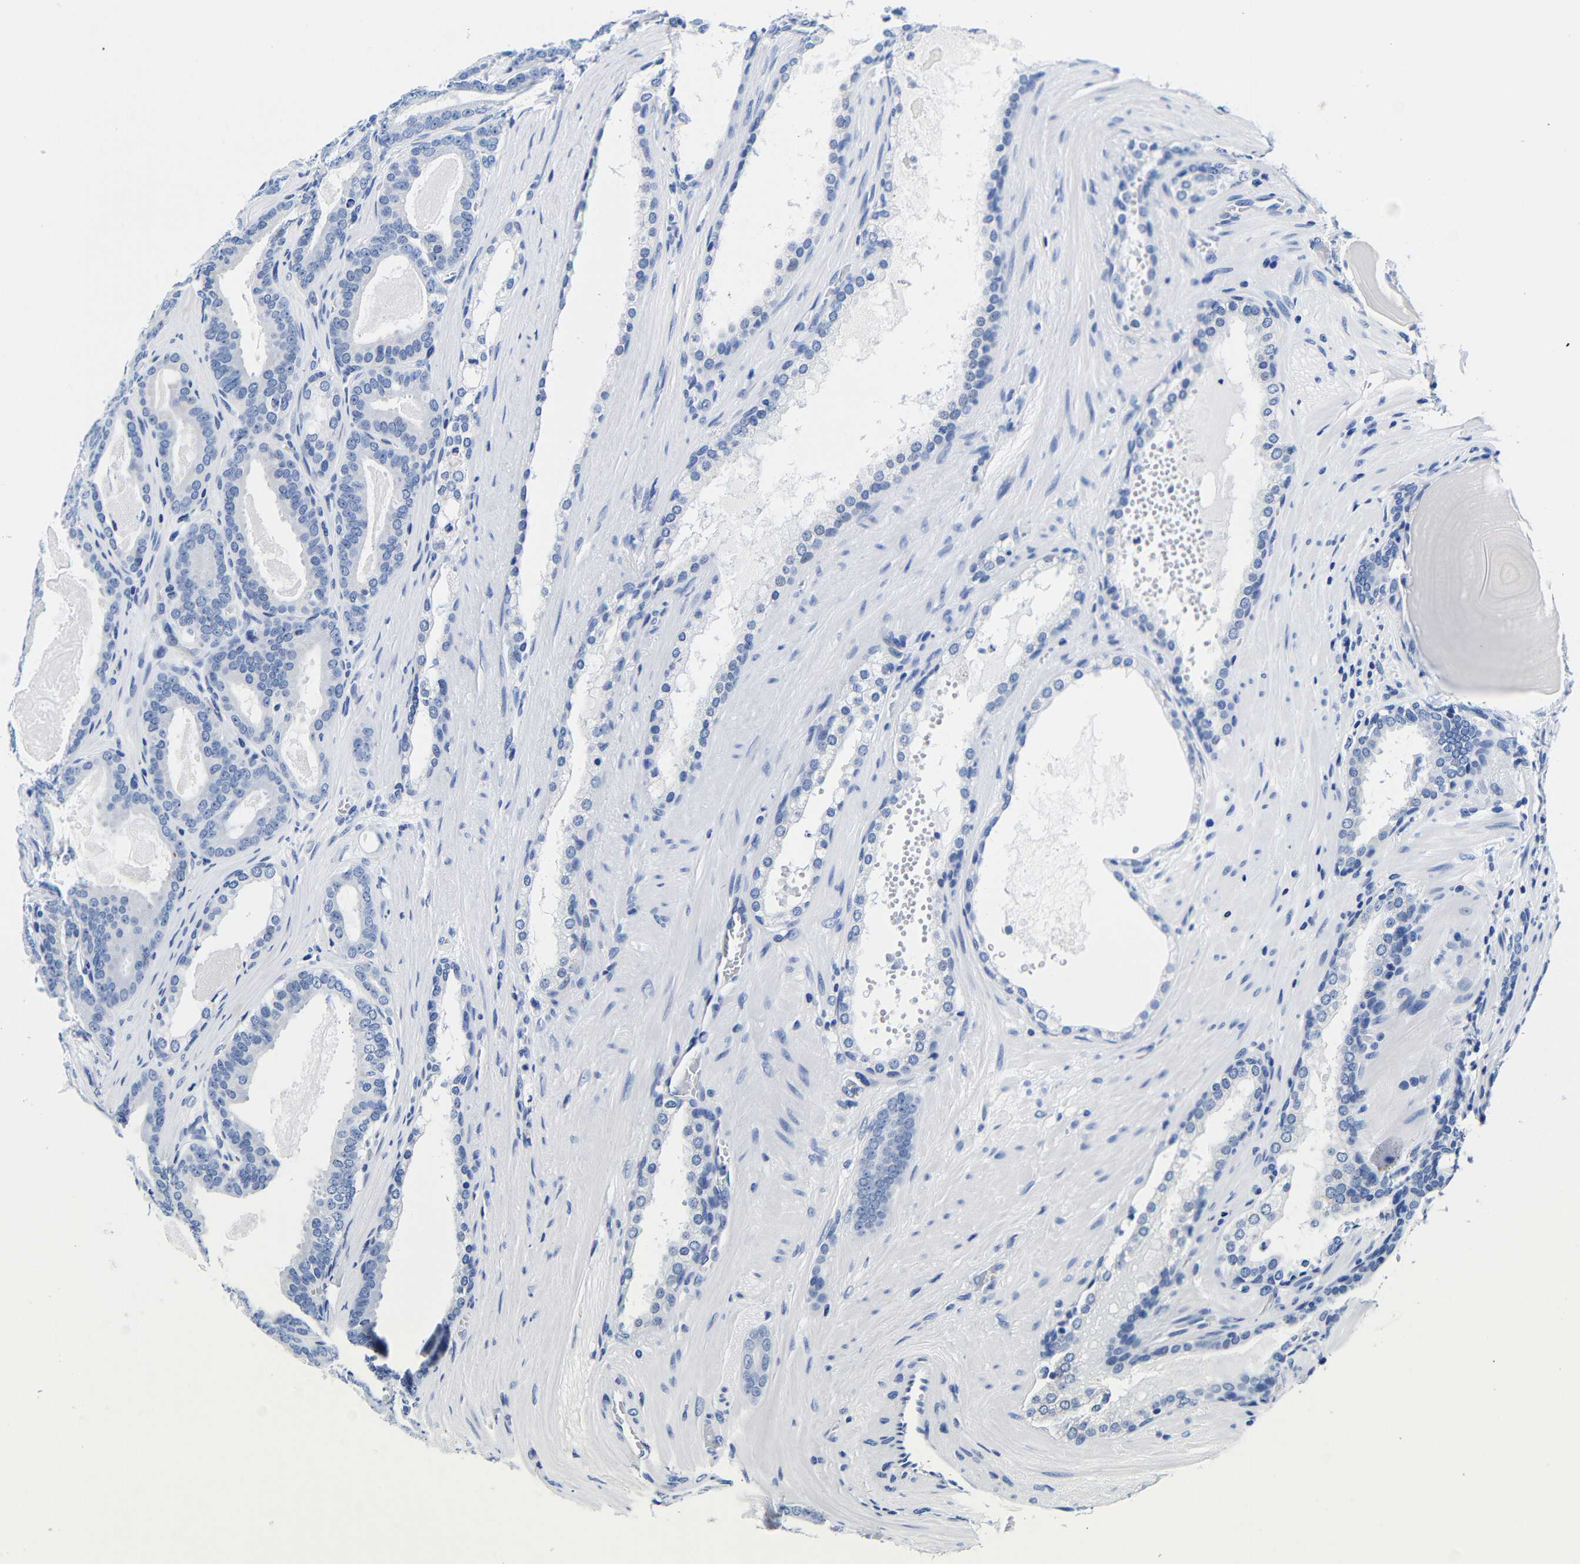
{"staining": {"intensity": "negative", "quantity": "none", "location": "none"}, "tissue": "prostate cancer", "cell_type": "Tumor cells", "image_type": "cancer", "snomed": [{"axis": "morphology", "description": "Adenocarcinoma, High grade"}, {"axis": "topography", "description": "Prostate"}], "caption": "This is an IHC micrograph of prostate adenocarcinoma (high-grade). There is no expression in tumor cells.", "gene": "CLEC4G", "patient": {"sex": "male", "age": 60}}